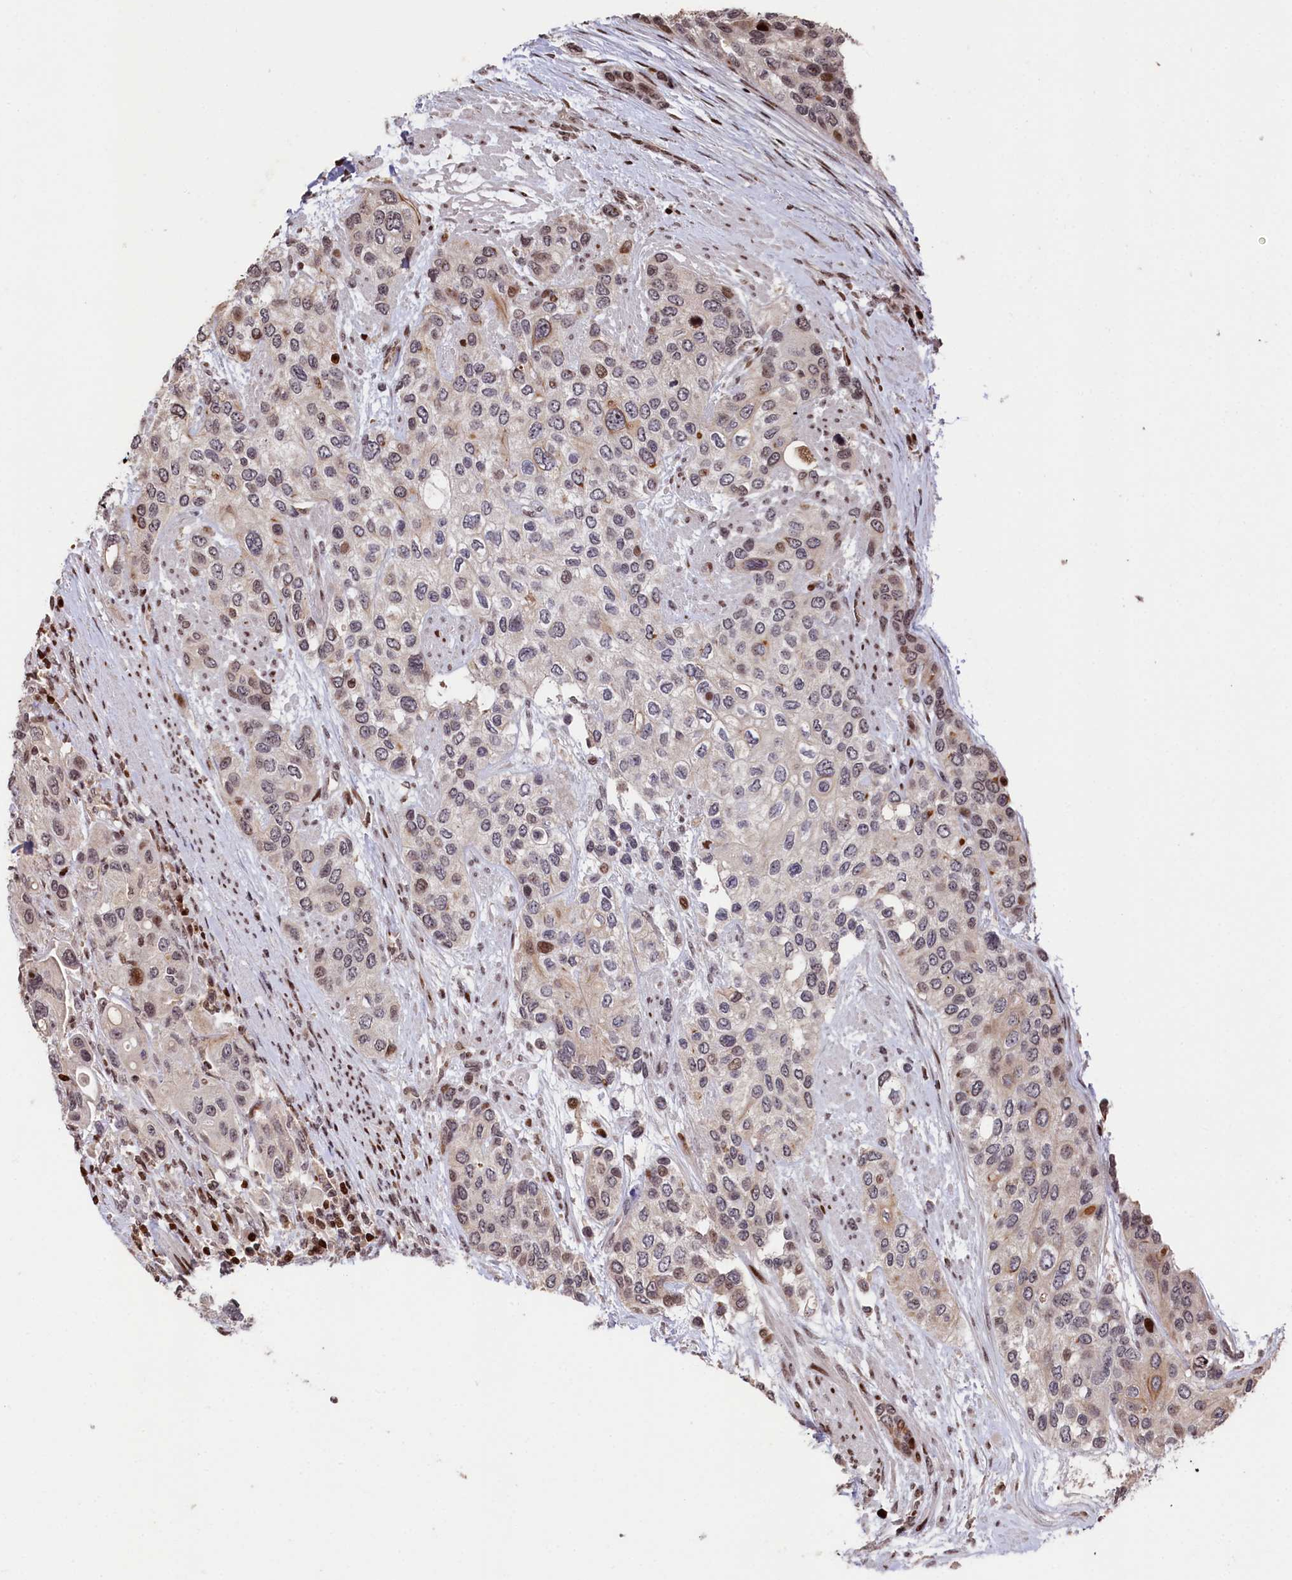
{"staining": {"intensity": "moderate", "quantity": "<25%", "location": "cytoplasmic/membranous,nuclear"}, "tissue": "urothelial cancer", "cell_type": "Tumor cells", "image_type": "cancer", "snomed": [{"axis": "morphology", "description": "Normal tissue, NOS"}, {"axis": "morphology", "description": "Urothelial carcinoma, High grade"}, {"axis": "topography", "description": "Vascular tissue"}, {"axis": "topography", "description": "Urinary bladder"}], "caption": "Immunohistochemistry micrograph of neoplastic tissue: urothelial cancer stained using IHC demonstrates low levels of moderate protein expression localized specifically in the cytoplasmic/membranous and nuclear of tumor cells, appearing as a cytoplasmic/membranous and nuclear brown color.", "gene": "MCF2L2", "patient": {"sex": "female", "age": 56}}